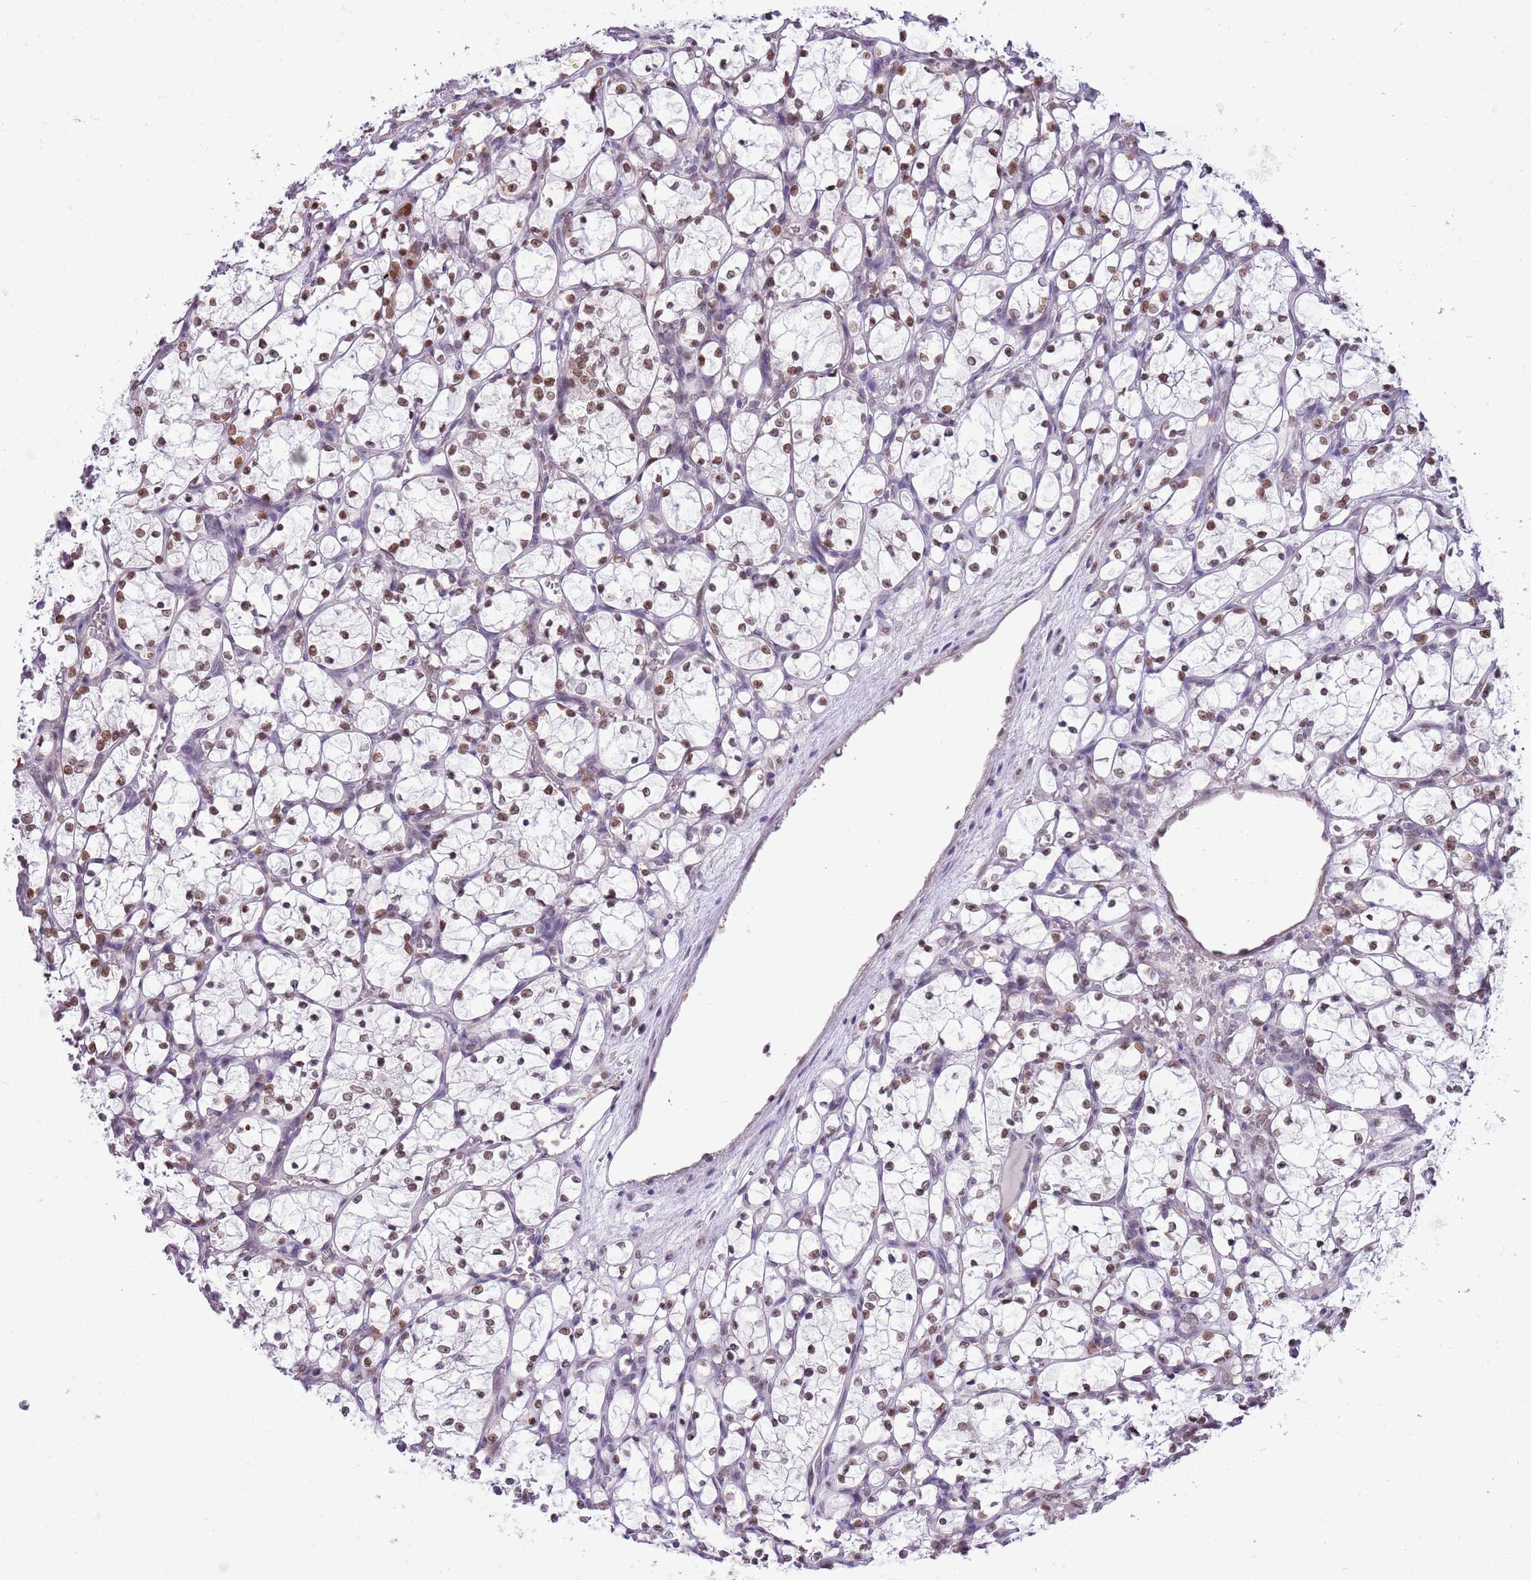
{"staining": {"intensity": "moderate", "quantity": ">75%", "location": "nuclear"}, "tissue": "renal cancer", "cell_type": "Tumor cells", "image_type": "cancer", "snomed": [{"axis": "morphology", "description": "Adenocarcinoma, NOS"}, {"axis": "topography", "description": "Kidney"}], "caption": "Human renal cancer (adenocarcinoma) stained for a protein (brown) exhibits moderate nuclear positive positivity in about >75% of tumor cells.", "gene": "DHX32", "patient": {"sex": "female", "age": 69}}